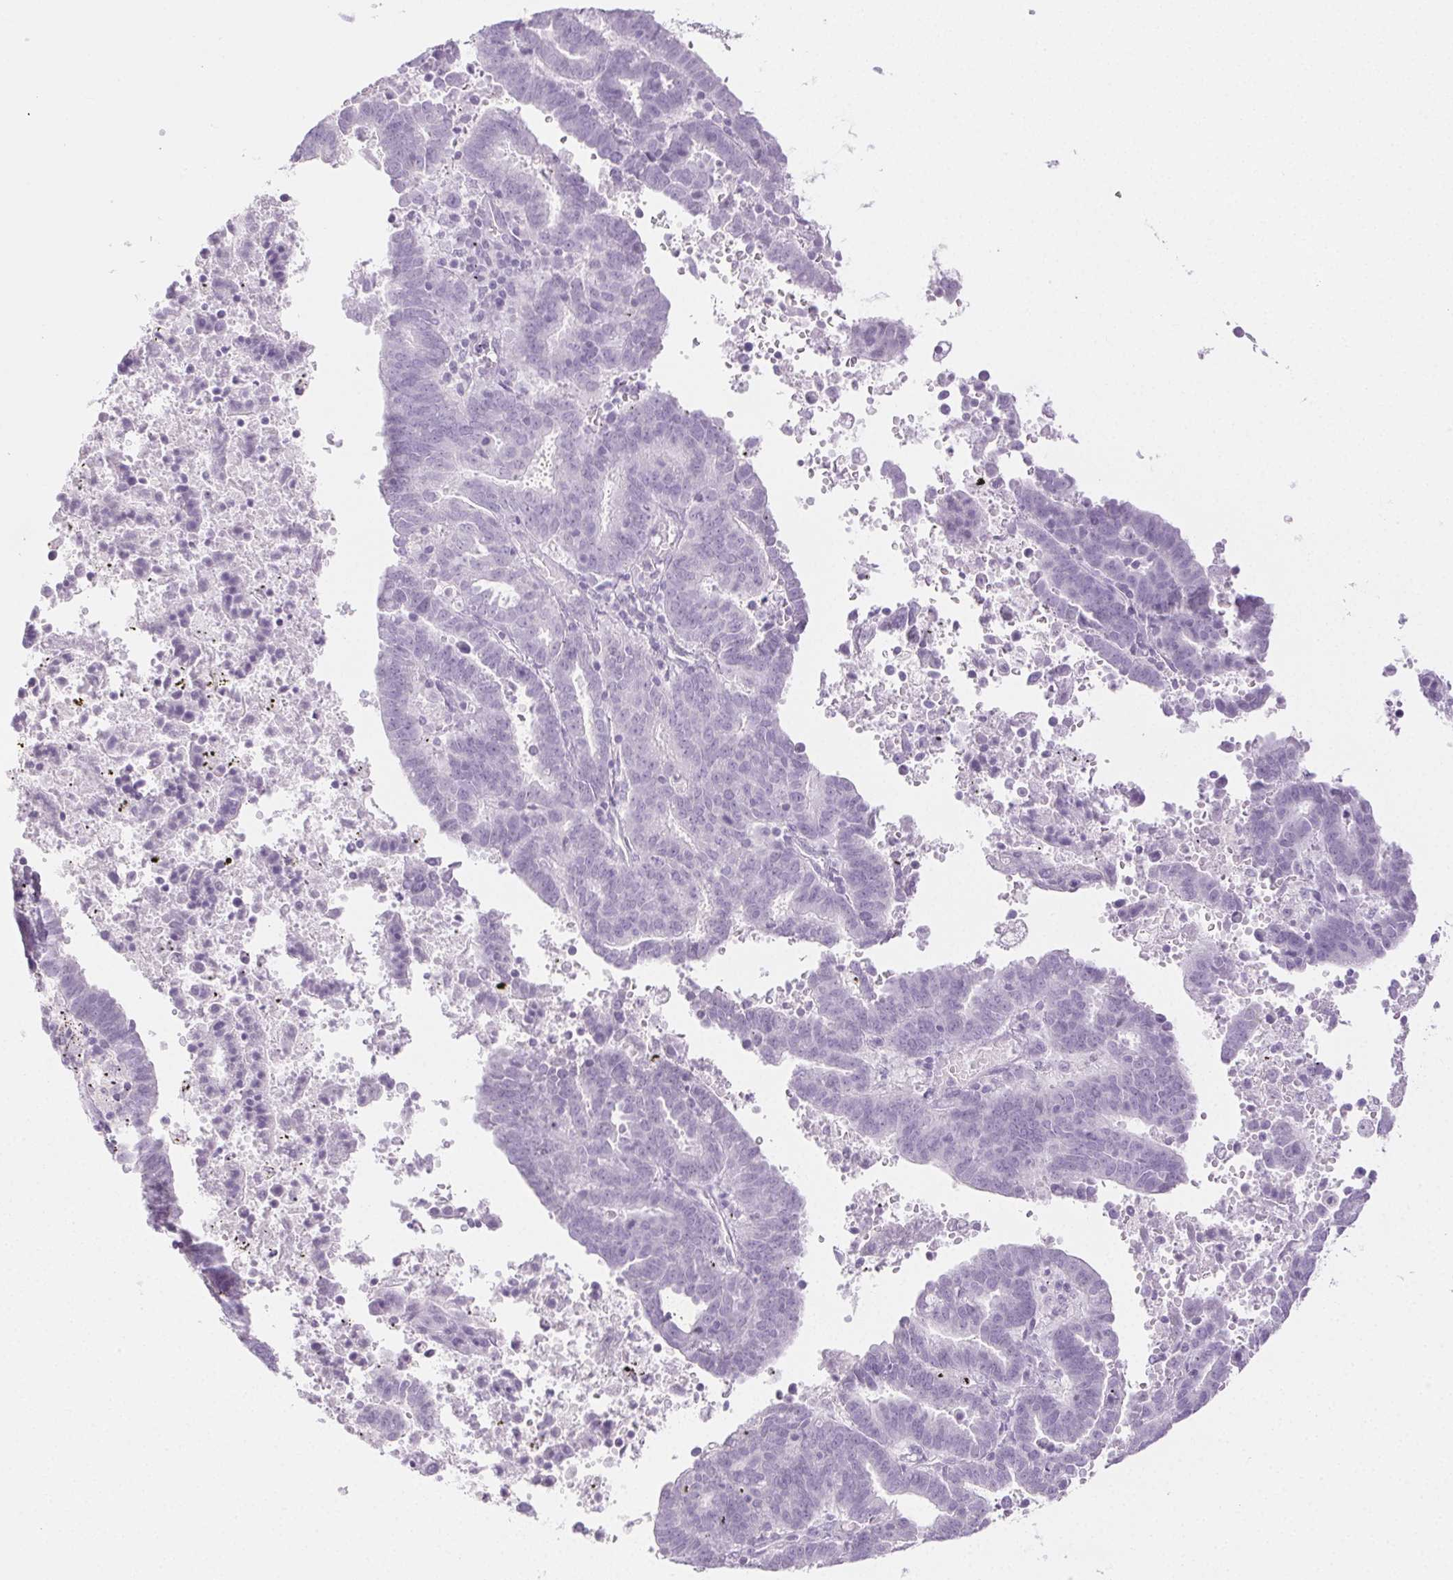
{"staining": {"intensity": "negative", "quantity": "none", "location": "none"}, "tissue": "endometrial cancer", "cell_type": "Tumor cells", "image_type": "cancer", "snomed": [{"axis": "morphology", "description": "Adenocarcinoma, NOS"}, {"axis": "topography", "description": "Uterus"}], "caption": "This is an immunohistochemistry (IHC) image of human endometrial adenocarcinoma. There is no expression in tumor cells.", "gene": "PI3", "patient": {"sex": "female", "age": 83}}